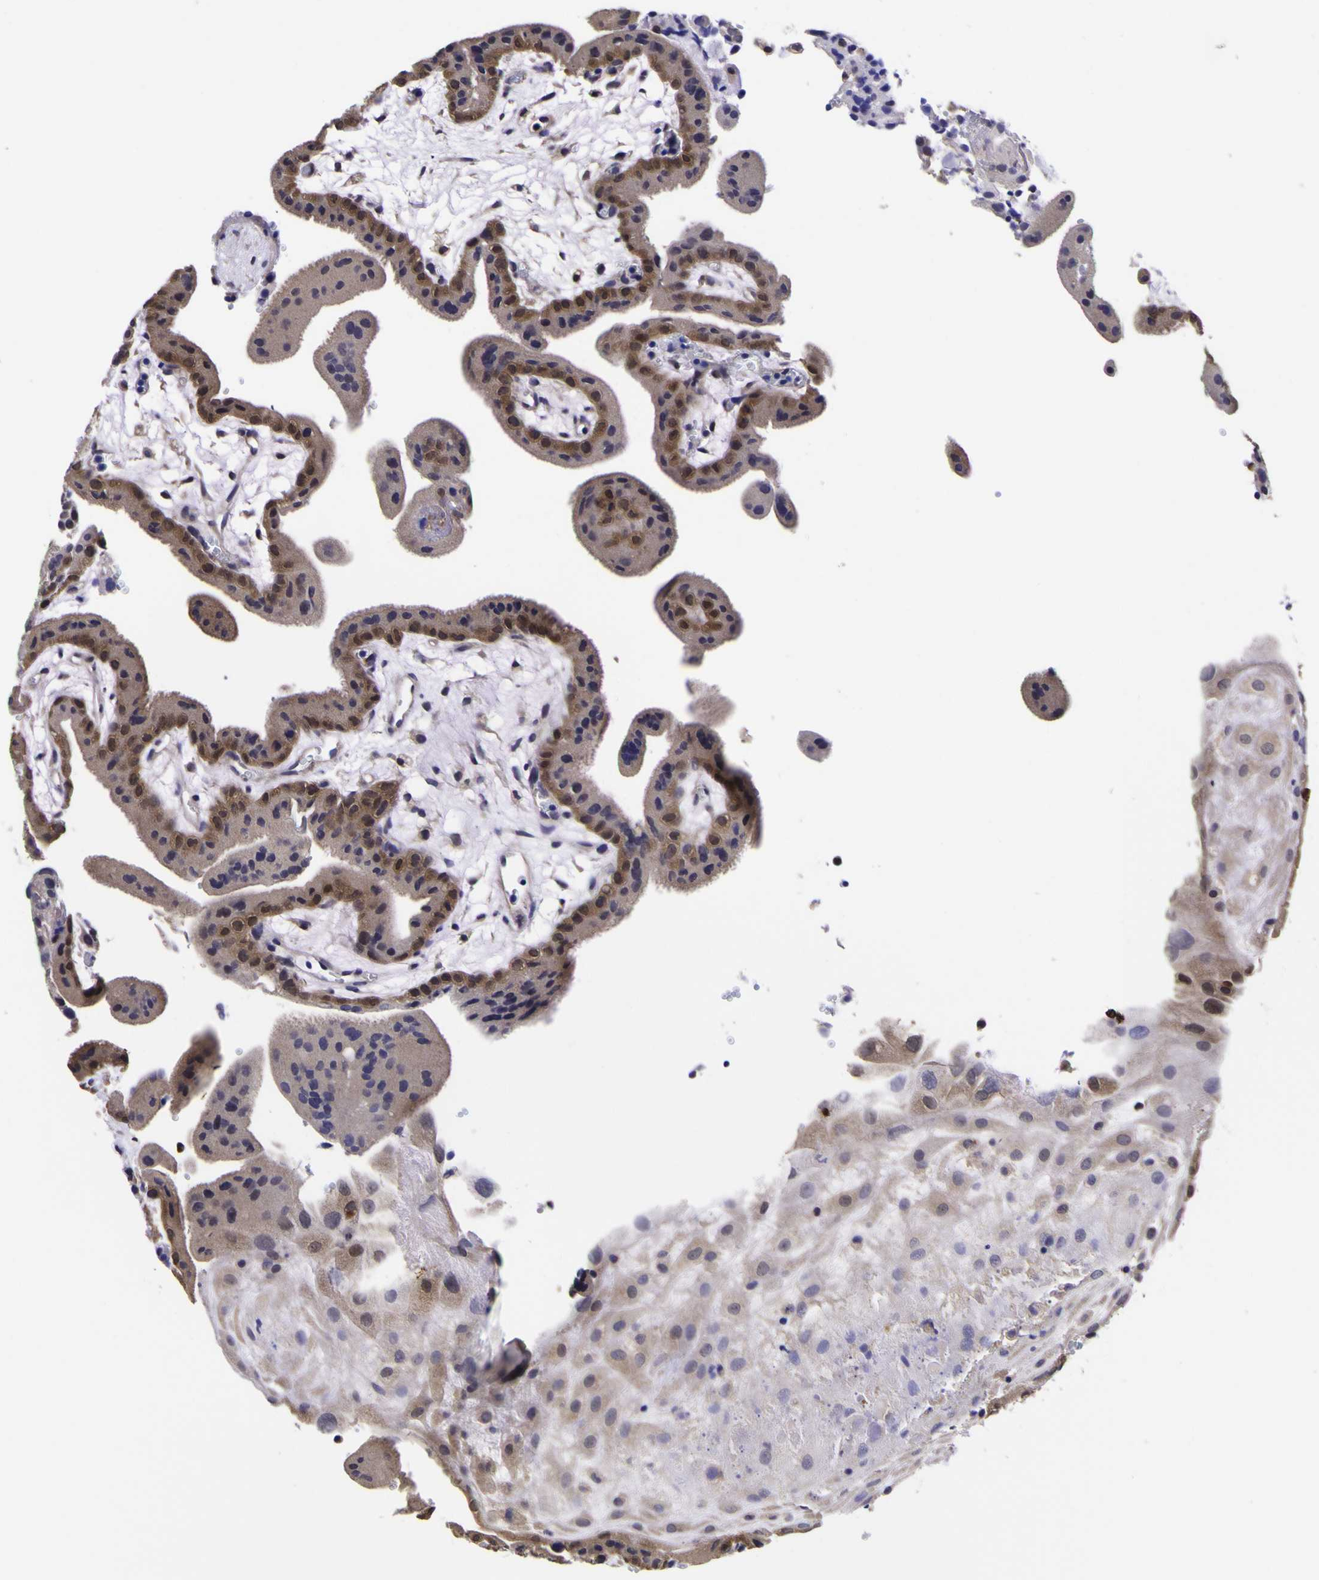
{"staining": {"intensity": "moderate", "quantity": ">75%", "location": "cytoplasmic/membranous"}, "tissue": "placenta", "cell_type": "Decidual cells", "image_type": "normal", "snomed": [{"axis": "morphology", "description": "Normal tissue, NOS"}, {"axis": "topography", "description": "Placenta"}], "caption": "DAB immunohistochemical staining of benign placenta shows moderate cytoplasmic/membranous protein expression in approximately >75% of decidual cells.", "gene": "MAPK14", "patient": {"sex": "female", "age": 18}}